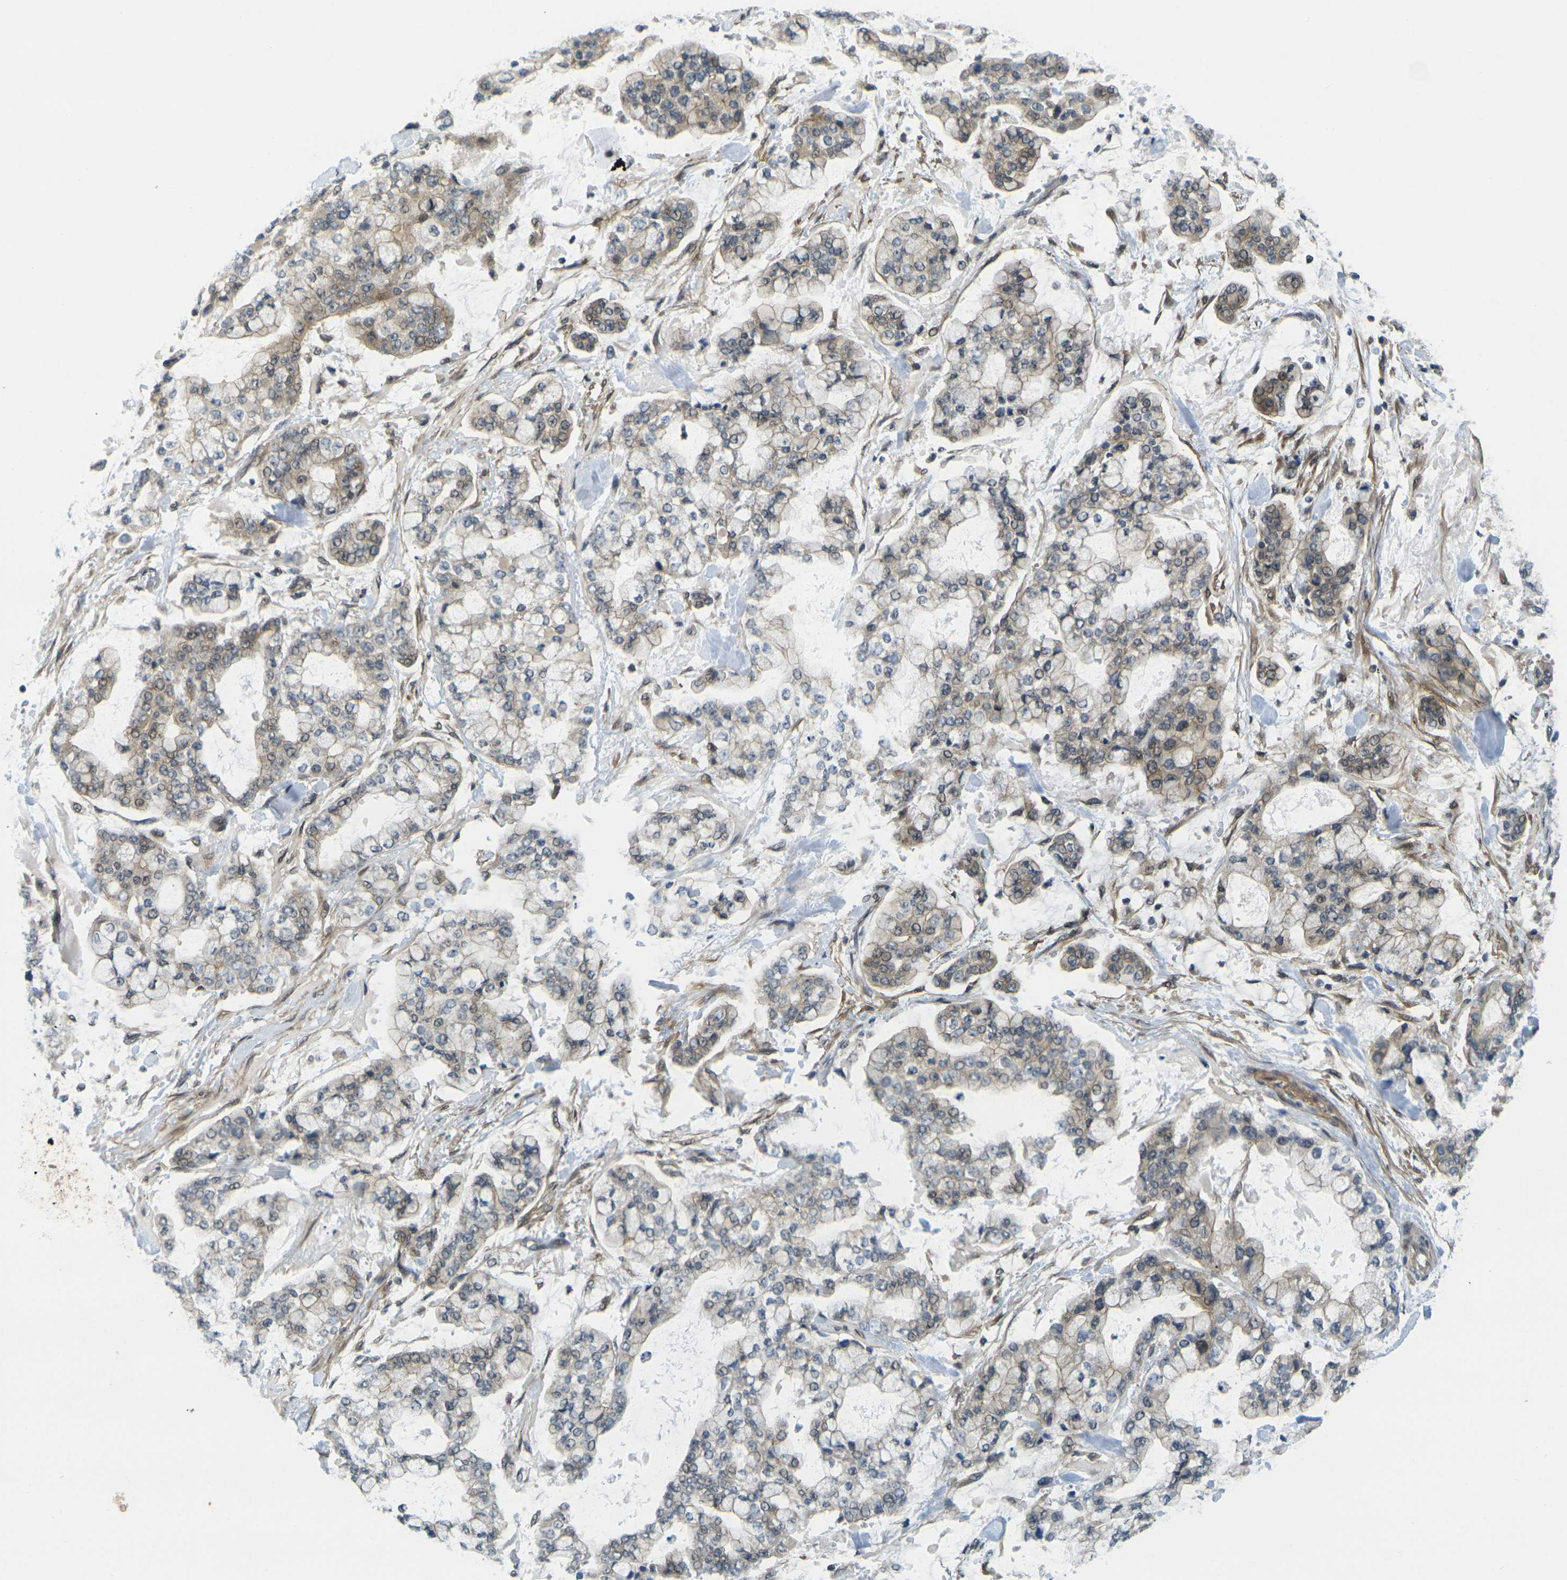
{"staining": {"intensity": "weak", "quantity": "25%-75%", "location": "cytoplasmic/membranous"}, "tissue": "stomach cancer", "cell_type": "Tumor cells", "image_type": "cancer", "snomed": [{"axis": "morphology", "description": "Normal tissue, NOS"}, {"axis": "morphology", "description": "Adenocarcinoma, NOS"}, {"axis": "topography", "description": "Stomach, upper"}, {"axis": "topography", "description": "Stomach"}], "caption": "Tumor cells demonstrate low levels of weak cytoplasmic/membranous expression in approximately 25%-75% of cells in stomach adenocarcinoma. (DAB IHC with brightfield microscopy, high magnification).", "gene": "KCTD10", "patient": {"sex": "male", "age": 76}}